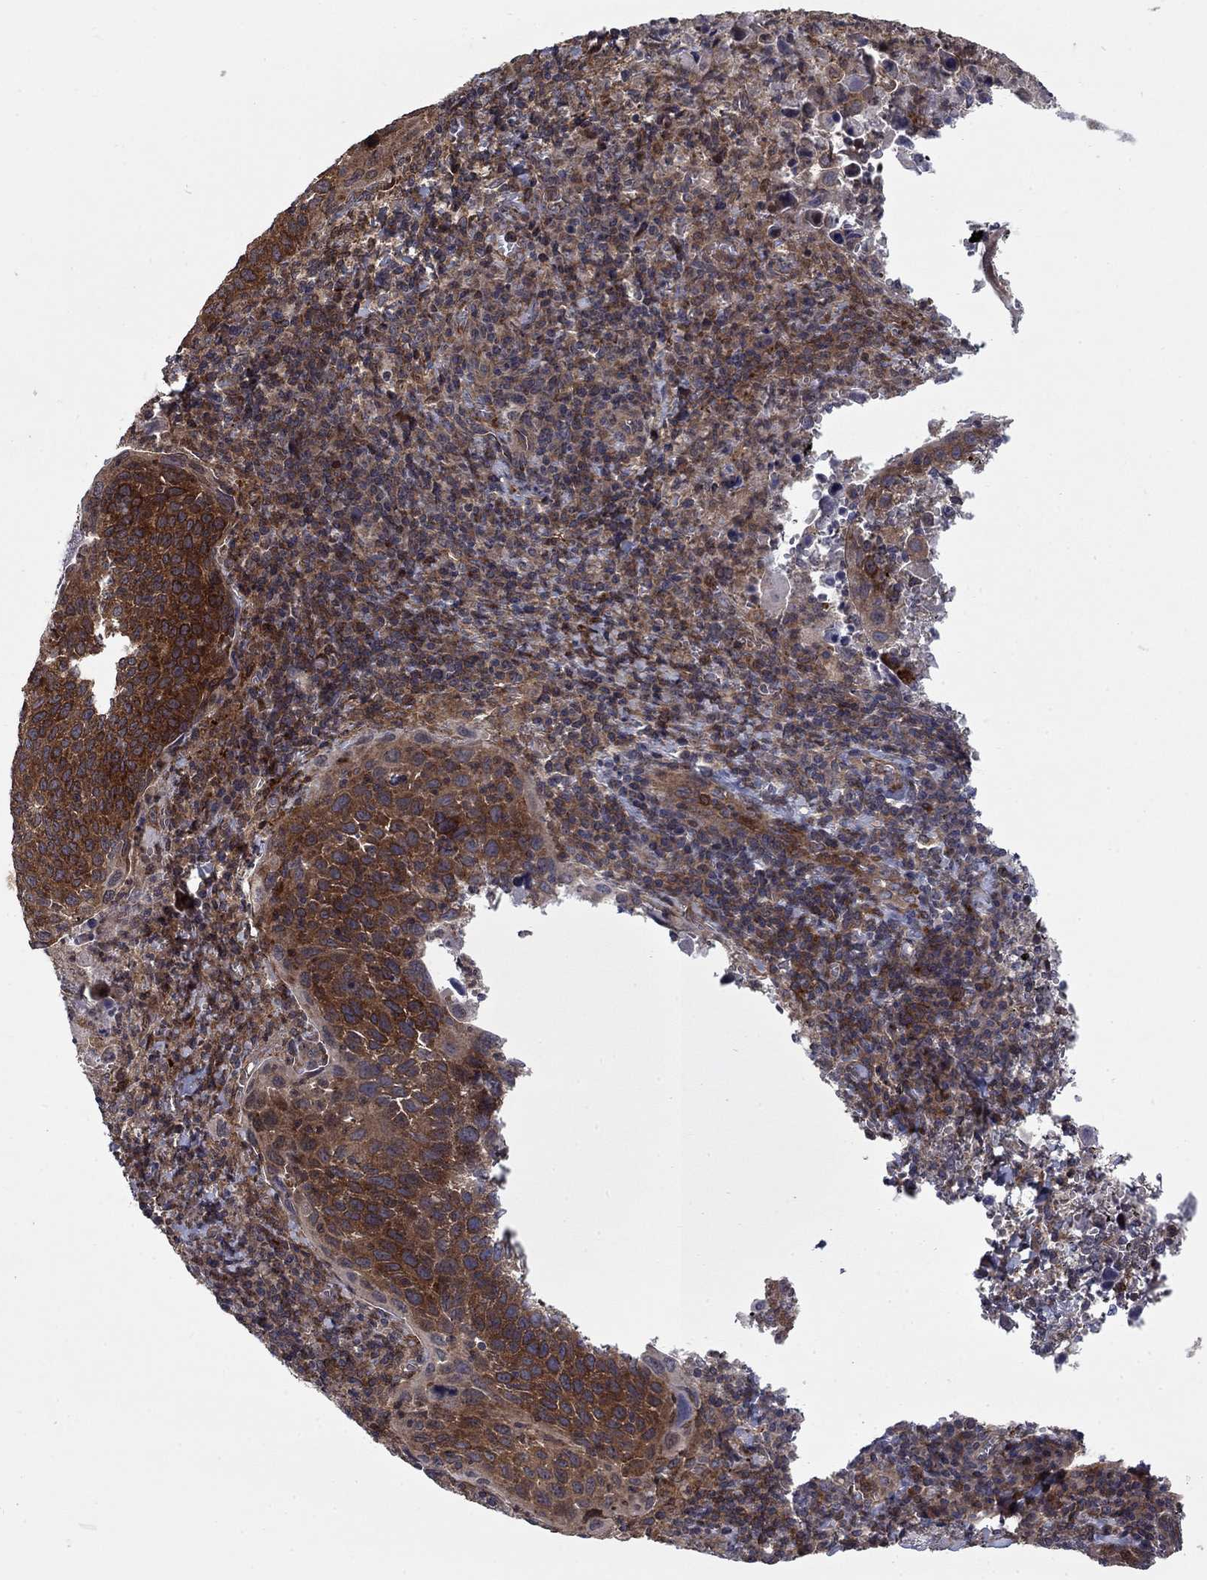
{"staining": {"intensity": "strong", "quantity": ">75%", "location": "cytoplasmic/membranous"}, "tissue": "cervical cancer", "cell_type": "Tumor cells", "image_type": "cancer", "snomed": [{"axis": "morphology", "description": "Squamous cell carcinoma, NOS"}, {"axis": "topography", "description": "Cervix"}], "caption": "Immunohistochemistry of human cervical cancer exhibits high levels of strong cytoplasmic/membranous positivity in about >75% of tumor cells. The protein is stained brown, and the nuclei are stained in blue (DAB IHC with brightfield microscopy, high magnification).", "gene": "HDAC4", "patient": {"sex": "female", "age": 54}}